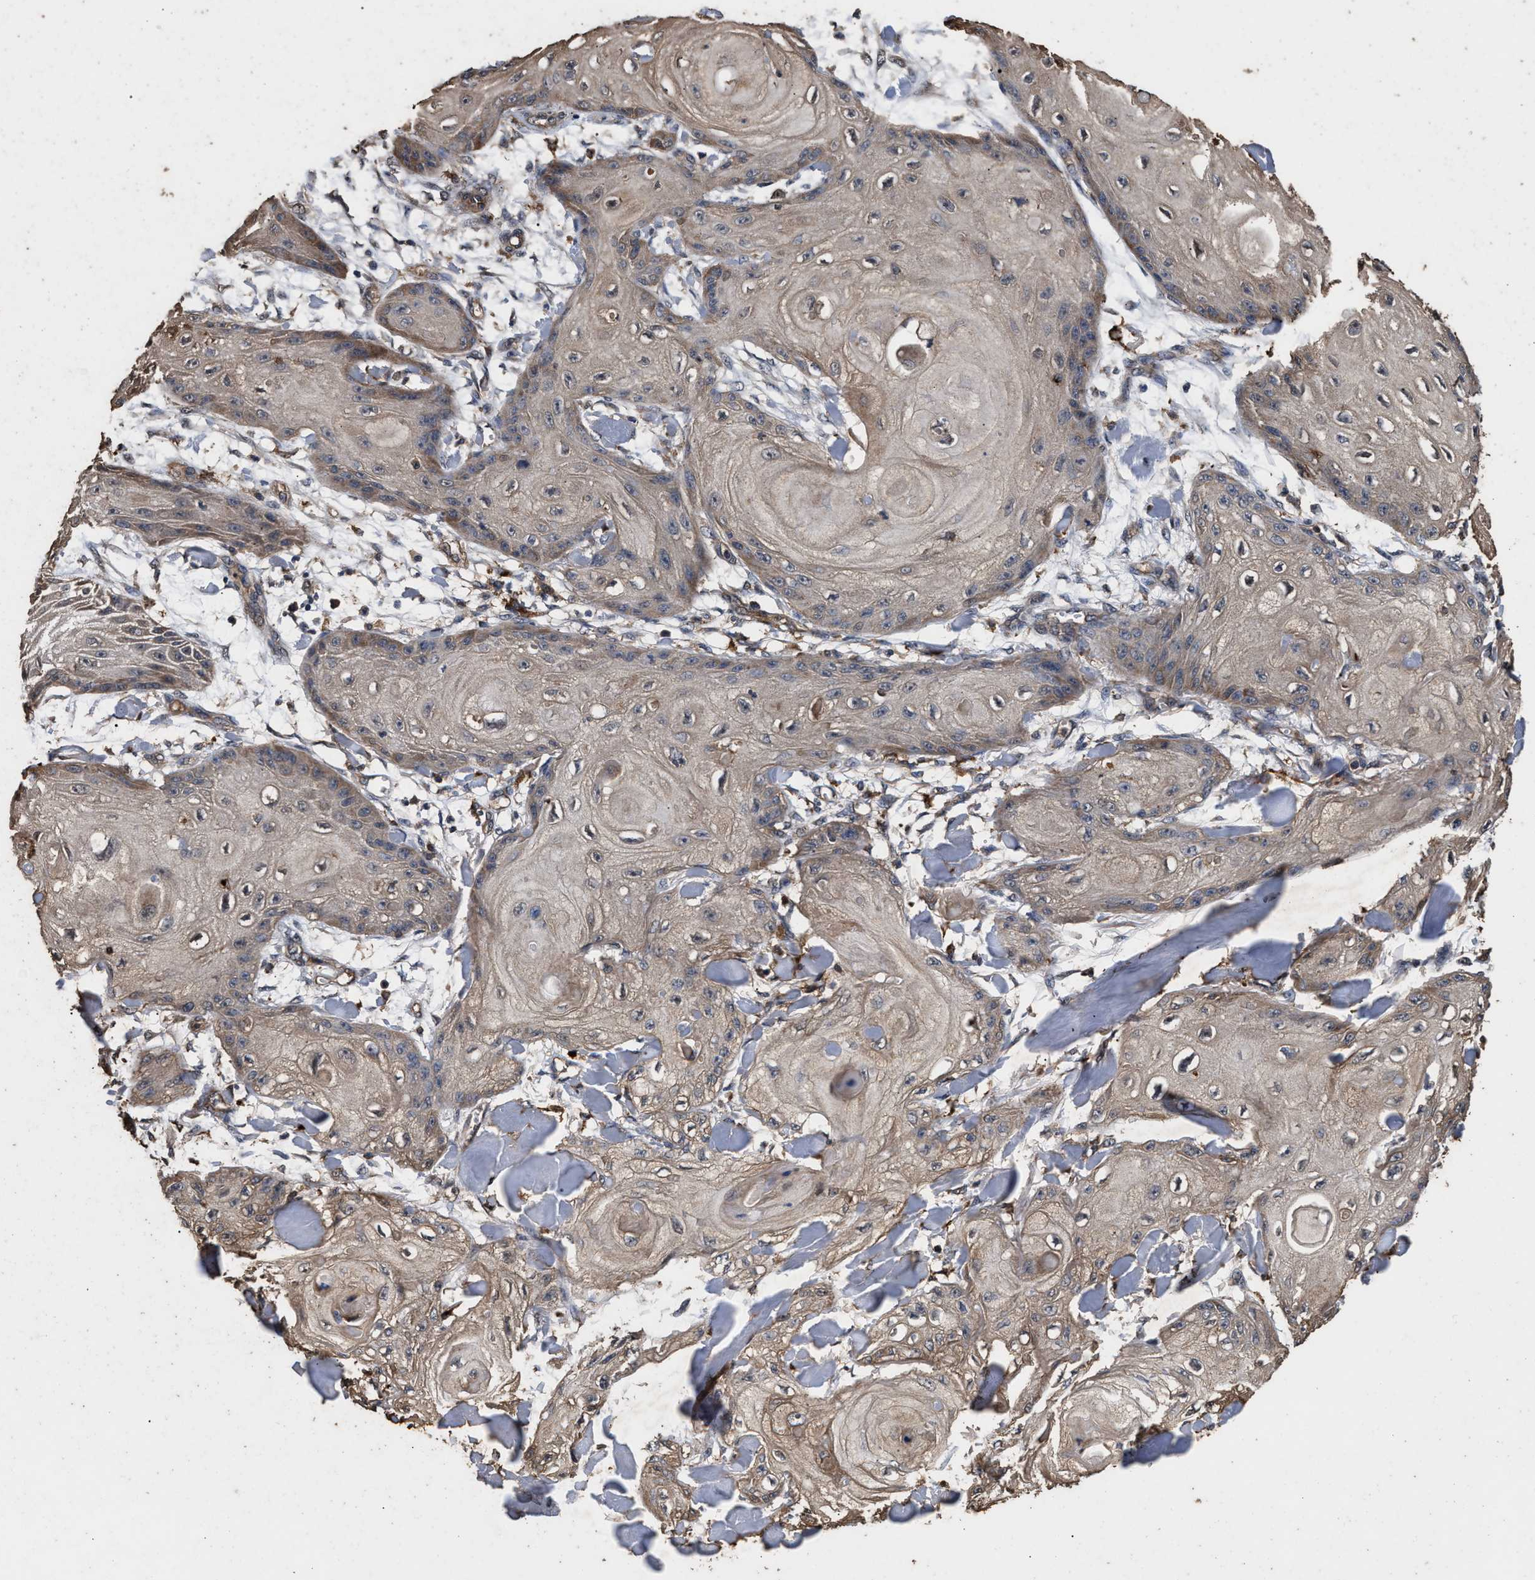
{"staining": {"intensity": "weak", "quantity": "<25%", "location": "cytoplasmic/membranous"}, "tissue": "skin cancer", "cell_type": "Tumor cells", "image_type": "cancer", "snomed": [{"axis": "morphology", "description": "Squamous cell carcinoma, NOS"}, {"axis": "topography", "description": "Skin"}], "caption": "DAB immunohistochemical staining of human skin cancer (squamous cell carcinoma) displays no significant staining in tumor cells.", "gene": "KYAT1", "patient": {"sex": "male", "age": 74}}